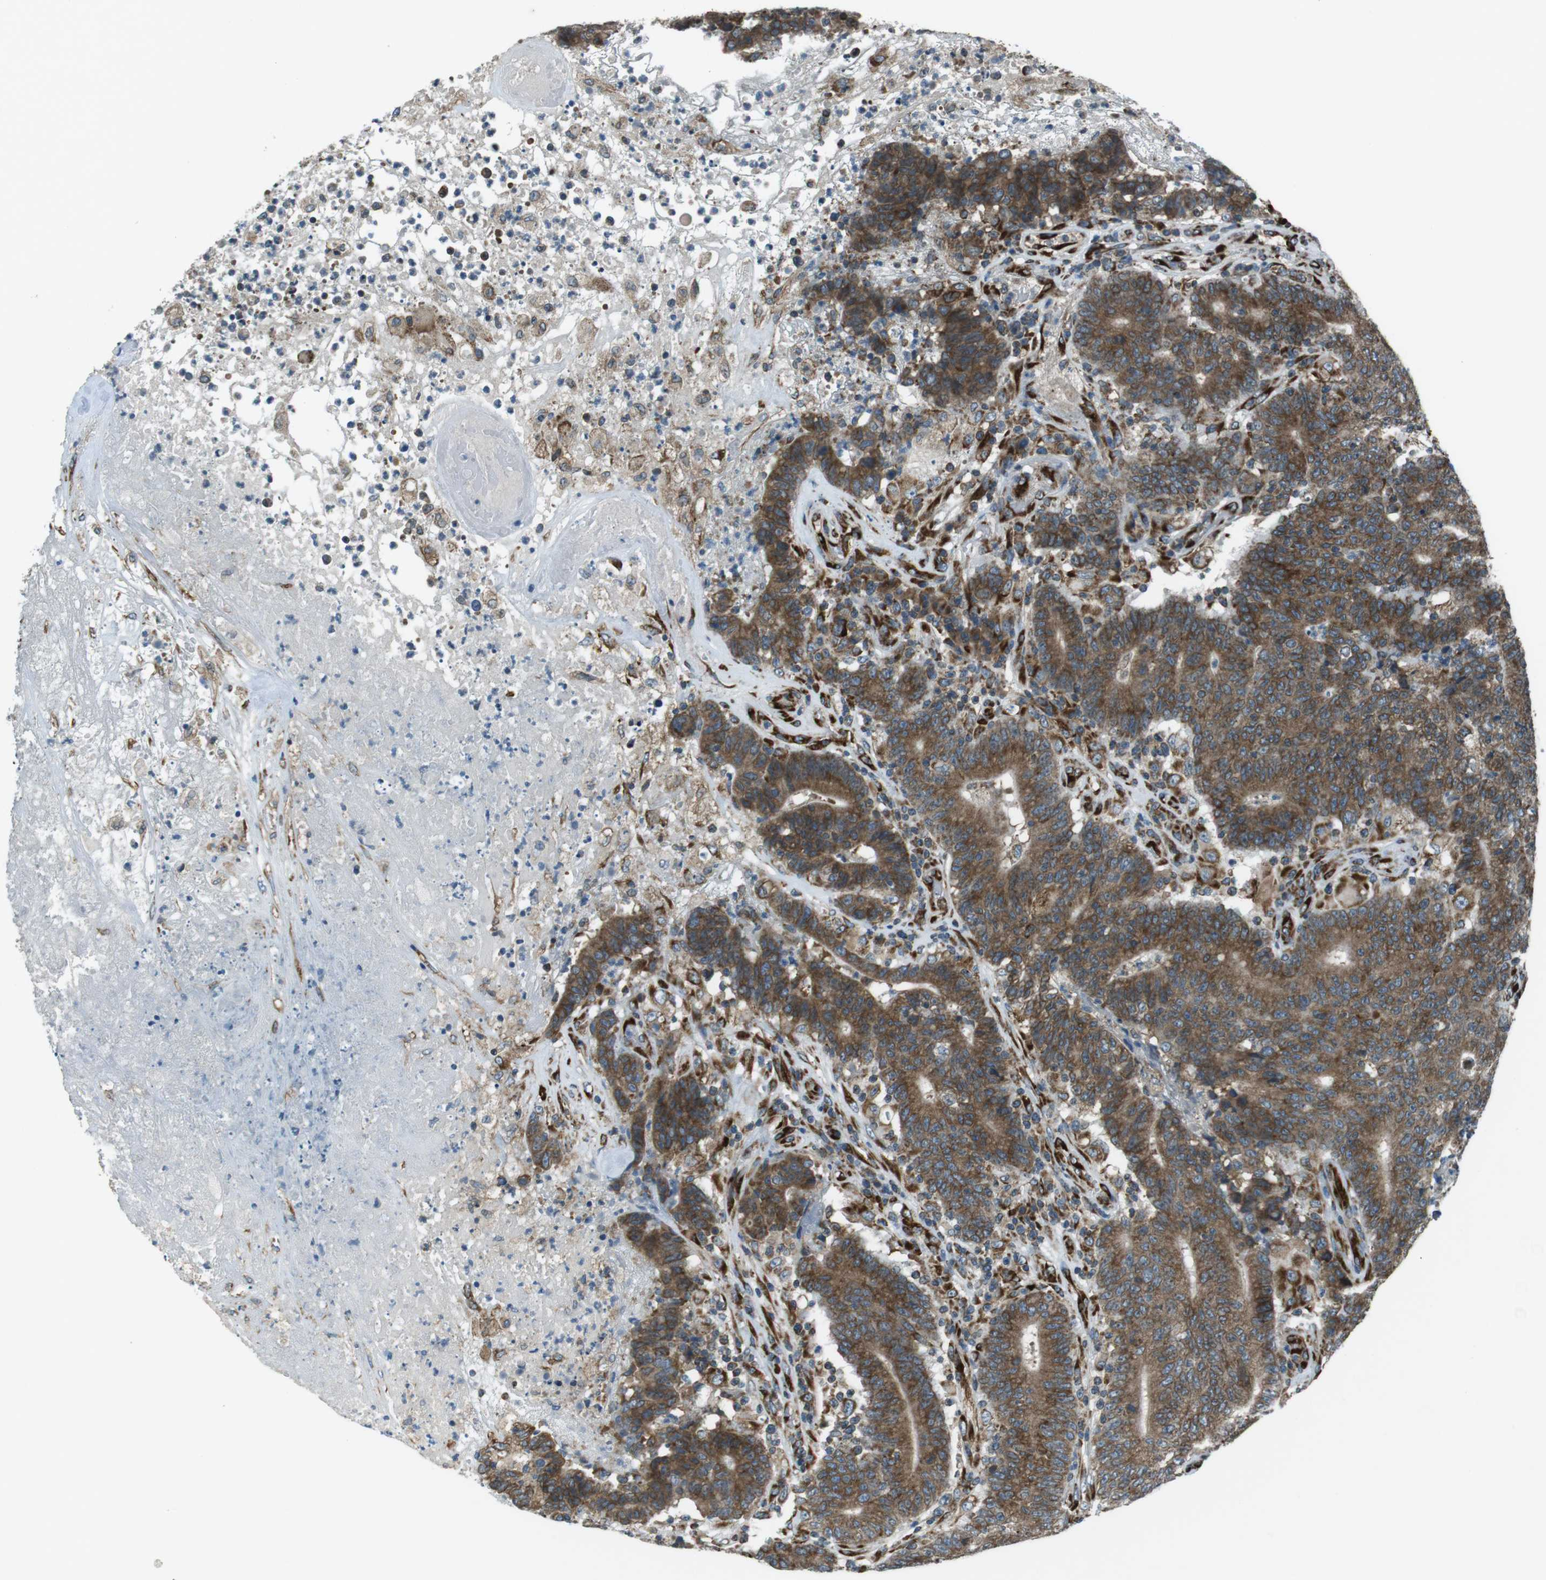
{"staining": {"intensity": "strong", "quantity": ">75%", "location": "cytoplasmic/membranous"}, "tissue": "colorectal cancer", "cell_type": "Tumor cells", "image_type": "cancer", "snomed": [{"axis": "morphology", "description": "Normal tissue, NOS"}, {"axis": "morphology", "description": "Adenocarcinoma, NOS"}, {"axis": "topography", "description": "Colon"}], "caption": "The histopathology image demonstrates immunohistochemical staining of adenocarcinoma (colorectal). There is strong cytoplasmic/membranous expression is appreciated in about >75% of tumor cells. (Stains: DAB (3,3'-diaminobenzidine) in brown, nuclei in blue, Microscopy: brightfield microscopy at high magnification).", "gene": "KTN1", "patient": {"sex": "female", "age": 75}}